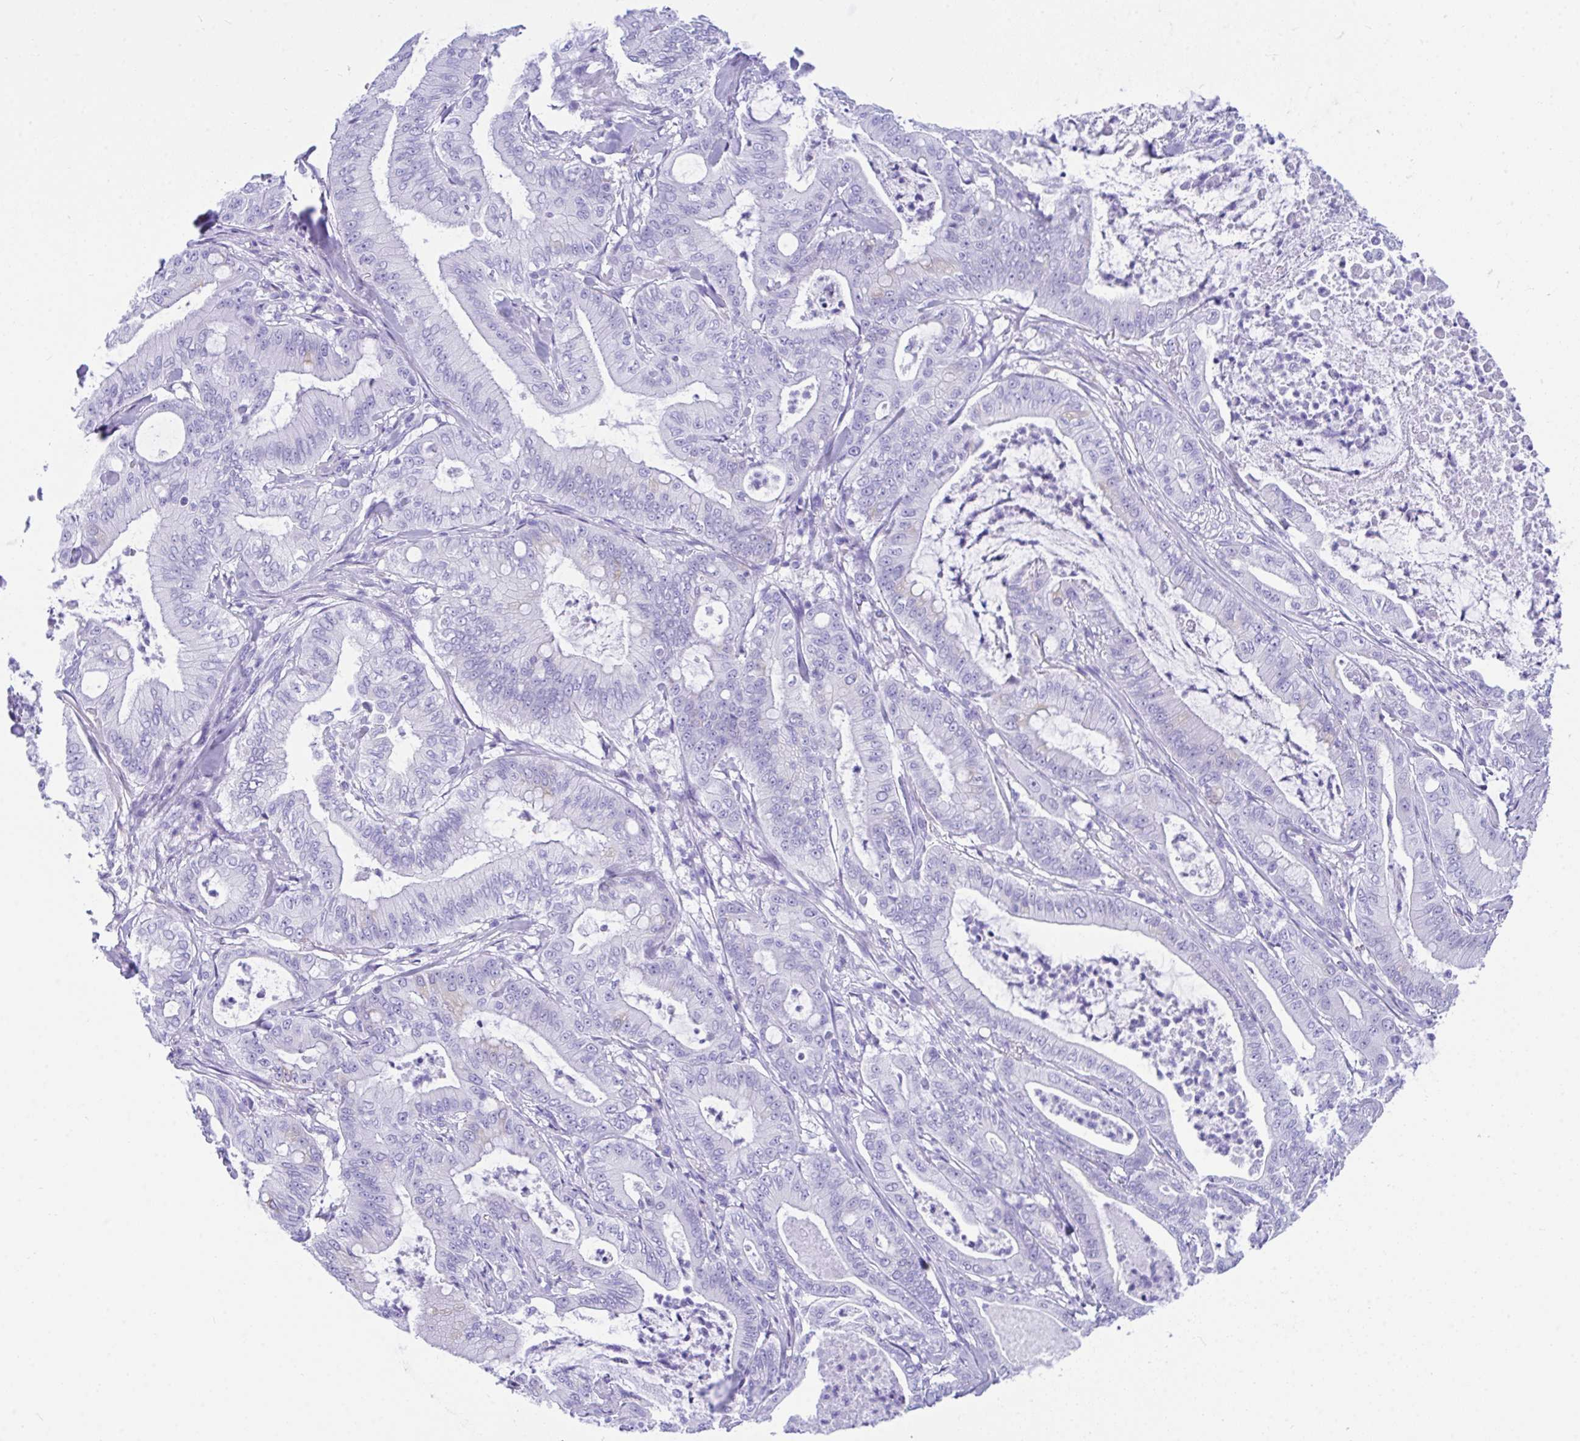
{"staining": {"intensity": "negative", "quantity": "none", "location": "none"}, "tissue": "pancreatic cancer", "cell_type": "Tumor cells", "image_type": "cancer", "snomed": [{"axis": "morphology", "description": "Adenocarcinoma, NOS"}, {"axis": "topography", "description": "Pancreas"}], "caption": "Adenocarcinoma (pancreatic) was stained to show a protein in brown. There is no significant staining in tumor cells. (IHC, brightfield microscopy, high magnification).", "gene": "BEST4", "patient": {"sex": "male", "age": 71}}